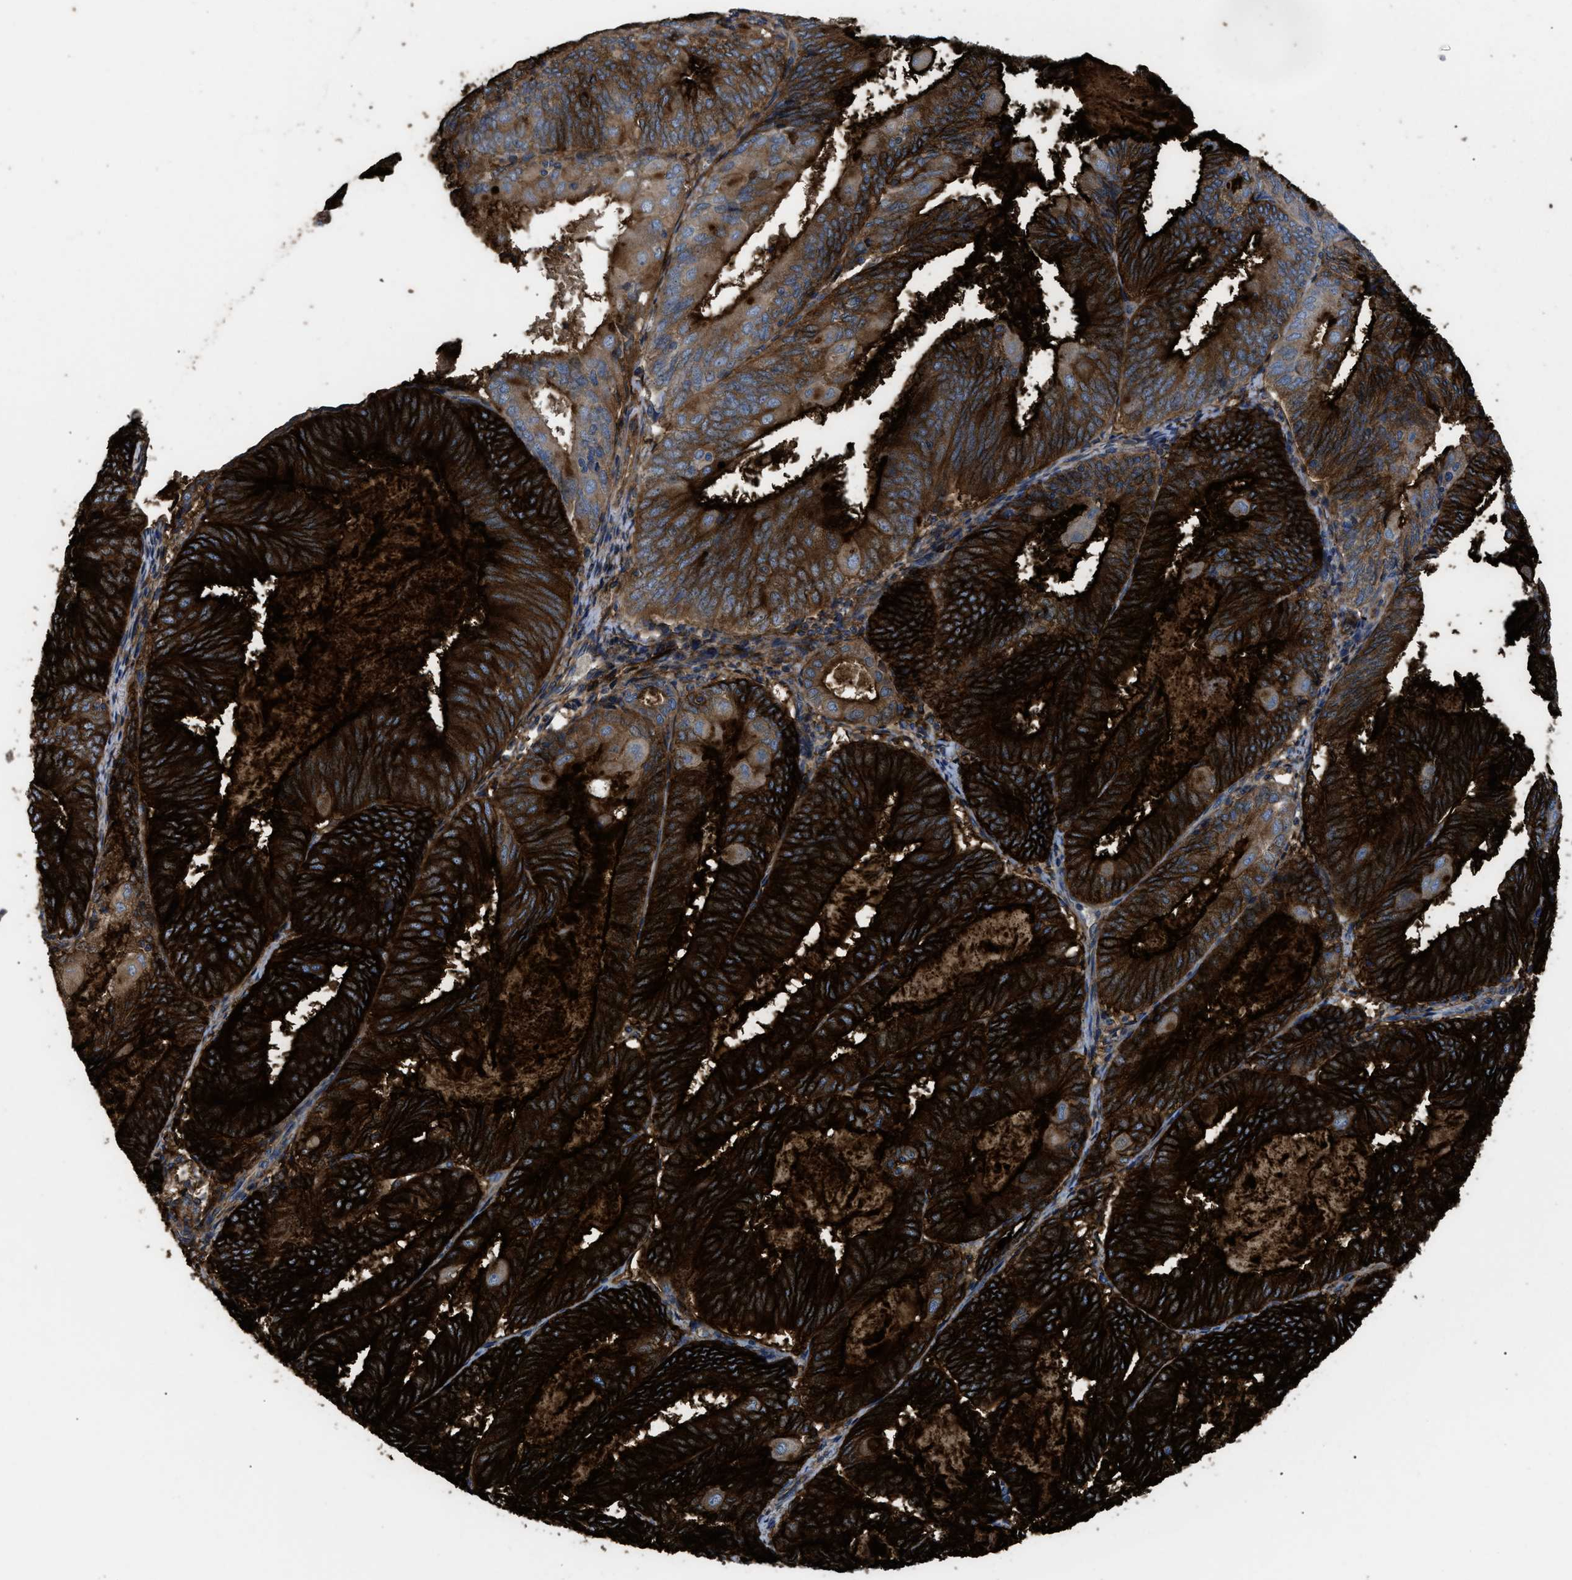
{"staining": {"intensity": "strong", "quantity": ">75%", "location": "cytoplasmic/membranous"}, "tissue": "endometrial cancer", "cell_type": "Tumor cells", "image_type": "cancer", "snomed": [{"axis": "morphology", "description": "Adenocarcinoma, NOS"}, {"axis": "topography", "description": "Endometrium"}], "caption": "High-magnification brightfield microscopy of endometrial cancer stained with DAB (brown) and counterstained with hematoxylin (blue). tumor cells exhibit strong cytoplasmic/membranous positivity is identified in about>75% of cells.", "gene": "NT5E", "patient": {"sex": "female", "age": 81}}